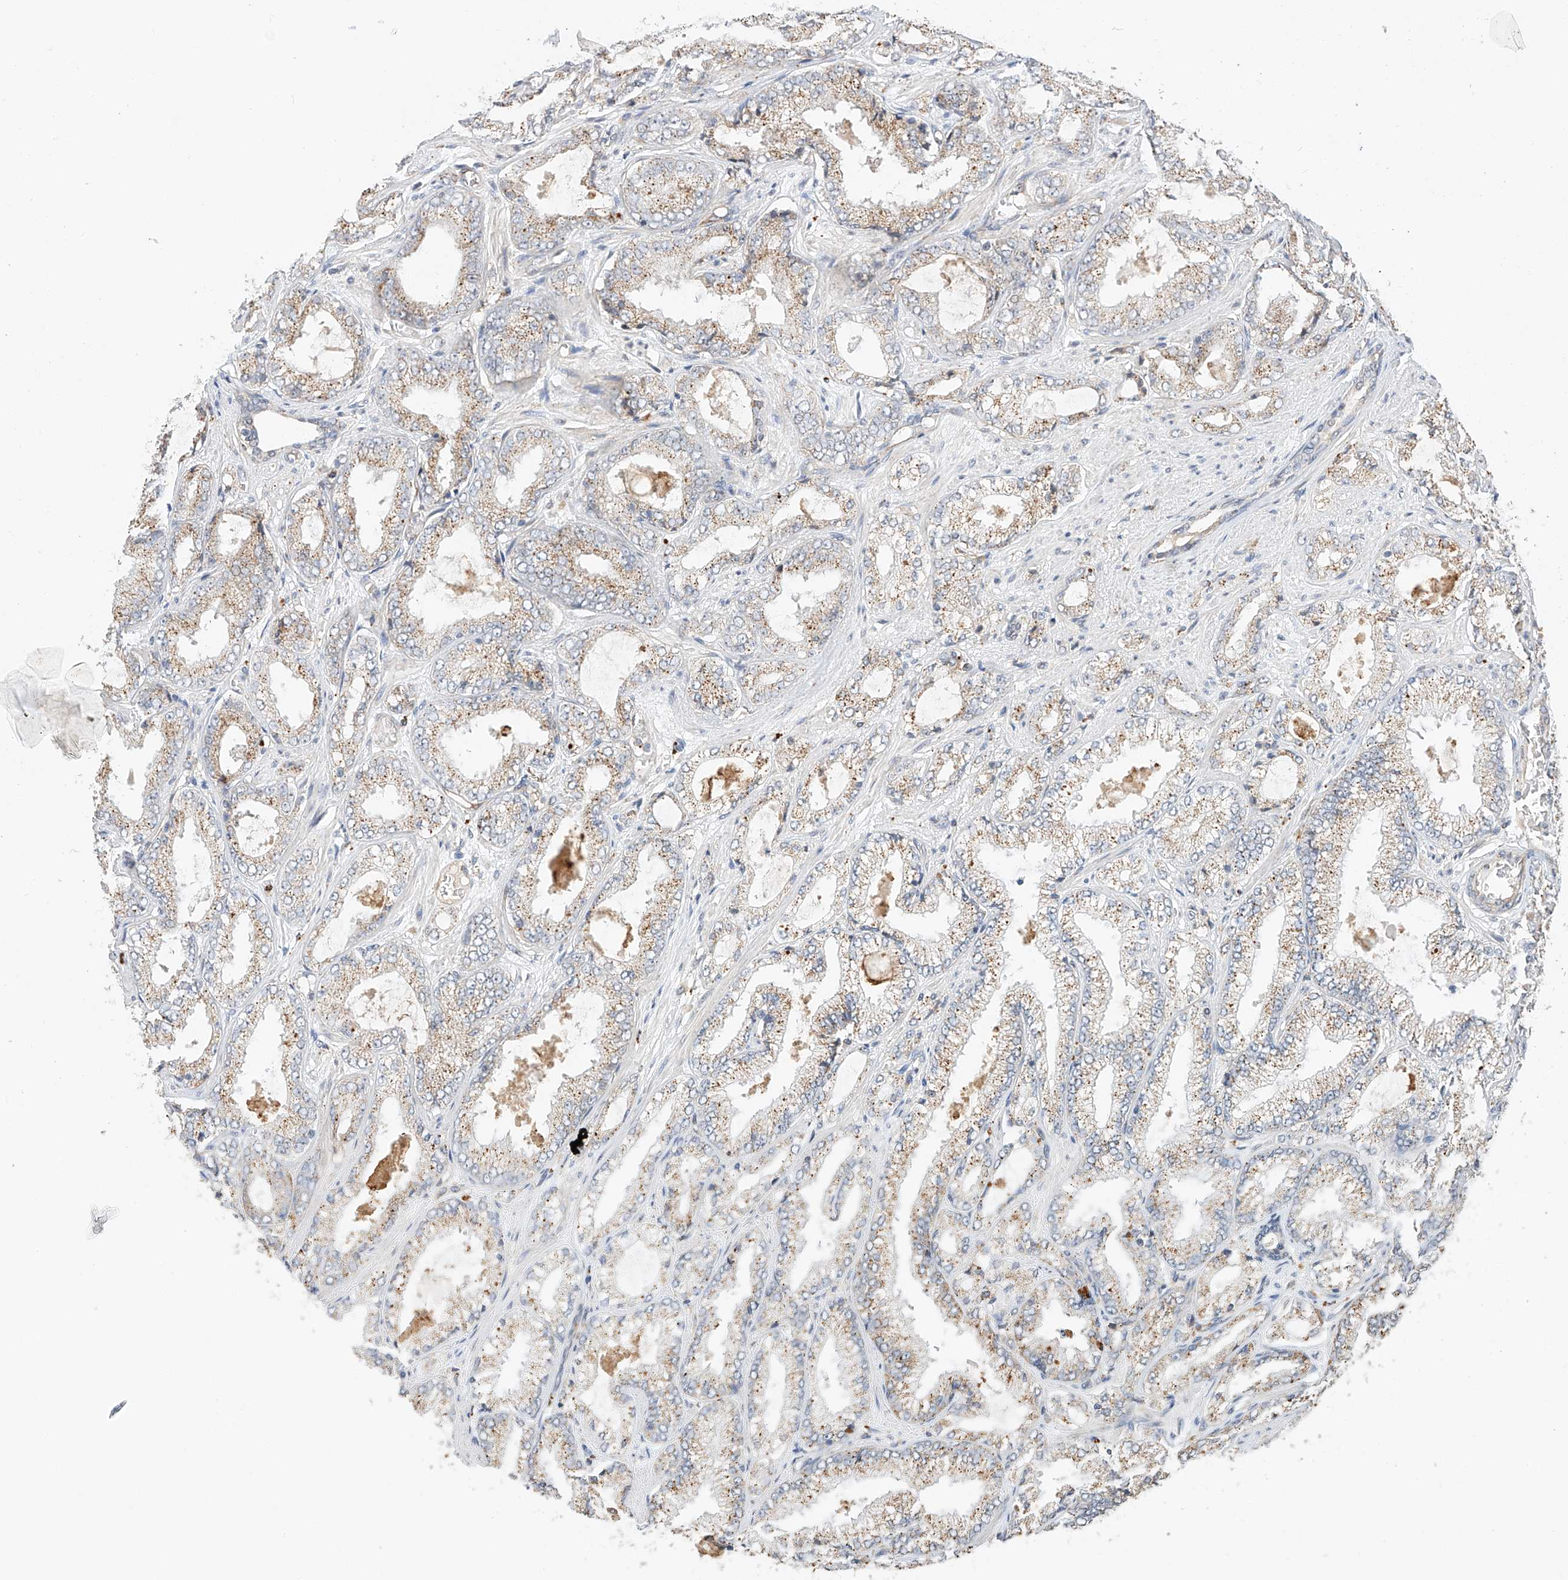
{"staining": {"intensity": "moderate", "quantity": "25%-75%", "location": "cytoplasmic/membranous"}, "tissue": "prostate cancer", "cell_type": "Tumor cells", "image_type": "cancer", "snomed": [{"axis": "morphology", "description": "Adenocarcinoma, High grade"}, {"axis": "topography", "description": "Prostate"}], "caption": "Prostate cancer was stained to show a protein in brown. There is medium levels of moderate cytoplasmic/membranous positivity in about 25%-75% of tumor cells.", "gene": "SUSD6", "patient": {"sex": "male", "age": 71}}